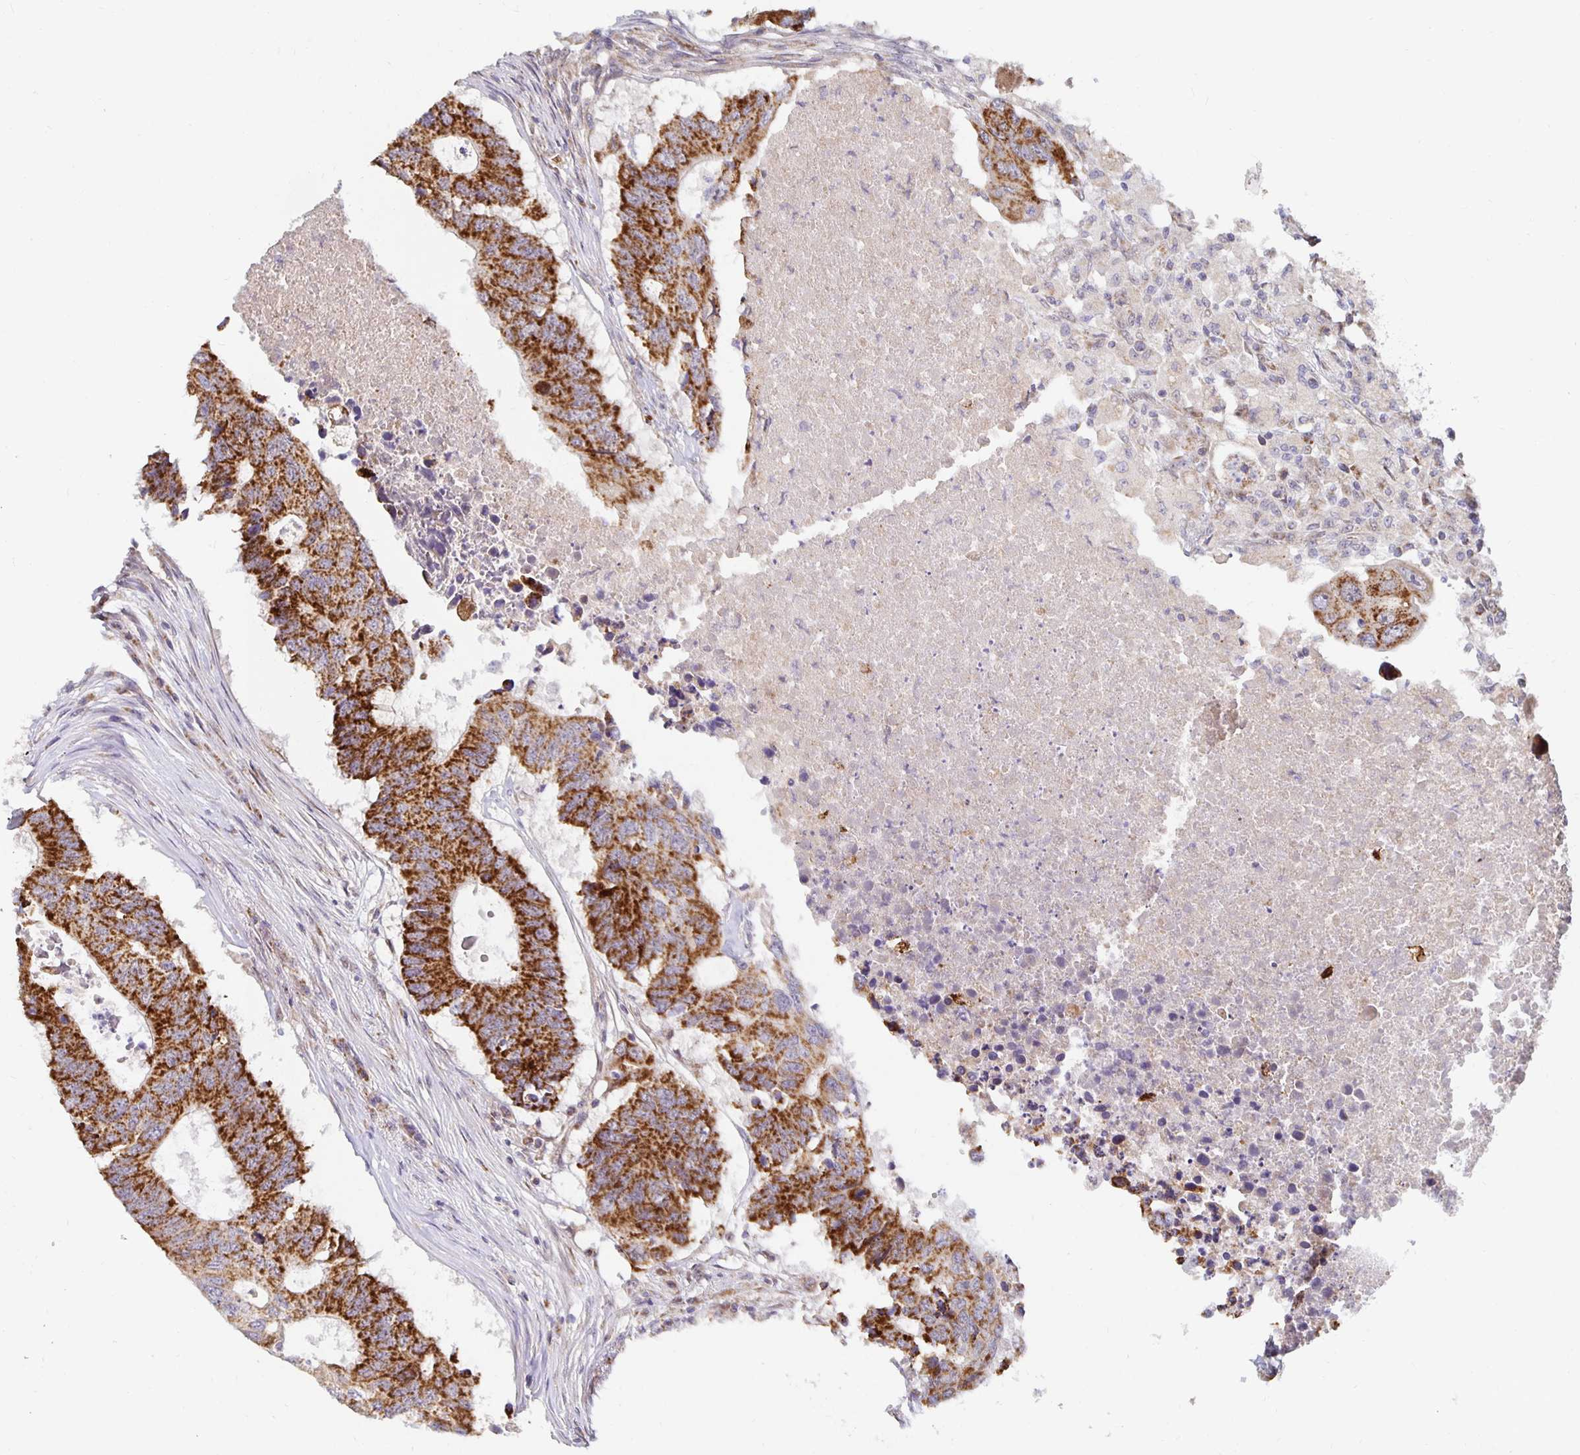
{"staining": {"intensity": "strong", "quantity": ">75%", "location": "cytoplasmic/membranous"}, "tissue": "colorectal cancer", "cell_type": "Tumor cells", "image_type": "cancer", "snomed": [{"axis": "morphology", "description": "Adenocarcinoma, NOS"}, {"axis": "topography", "description": "Colon"}], "caption": "Protein analysis of colorectal cancer tissue displays strong cytoplasmic/membranous staining in approximately >75% of tumor cells.", "gene": "MRPL28", "patient": {"sex": "male", "age": 71}}